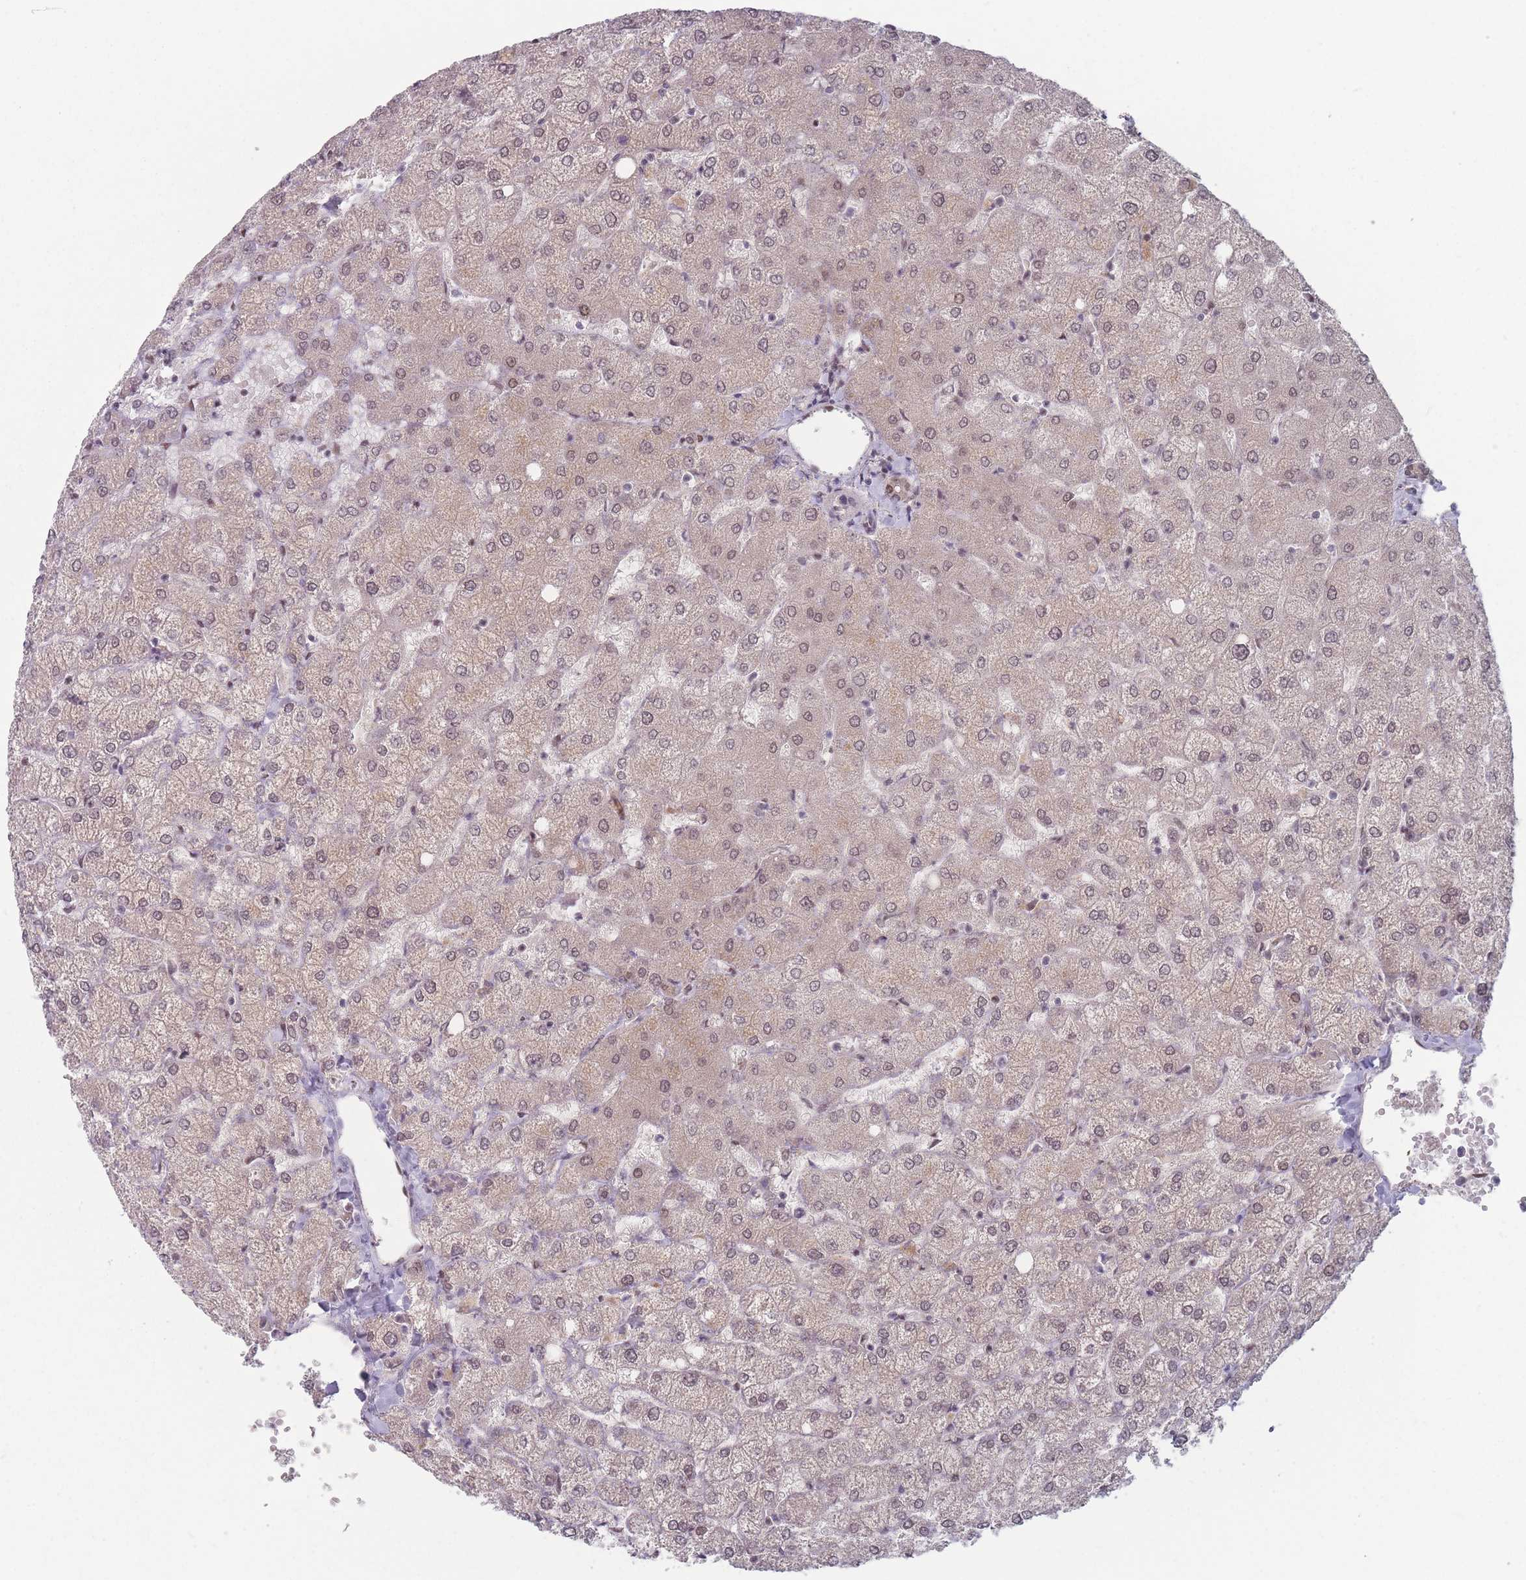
{"staining": {"intensity": "weak", "quantity": ">75%", "location": "cytoplasmic/membranous,nuclear"}, "tissue": "liver", "cell_type": "Cholangiocytes", "image_type": "normal", "snomed": [{"axis": "morphology", "description": "Normal tissue, NOS"}, {"axis": "topography", "description": "Liver"}], "caption": "Immunohistochemical staining of normal liver demonstrates >75% levels of weak cytoplasmic/membranous,nuclear protein positivity in approximately >75% of cholangiocytes. The staining was performed using DAB to visualize the protein expression in brown, while the nuclei were stained in blue with hematoxylin (Magnification: 20x).", "gene": "SH3BGRL2", "patient": {"sex": "female", "age": 54}}